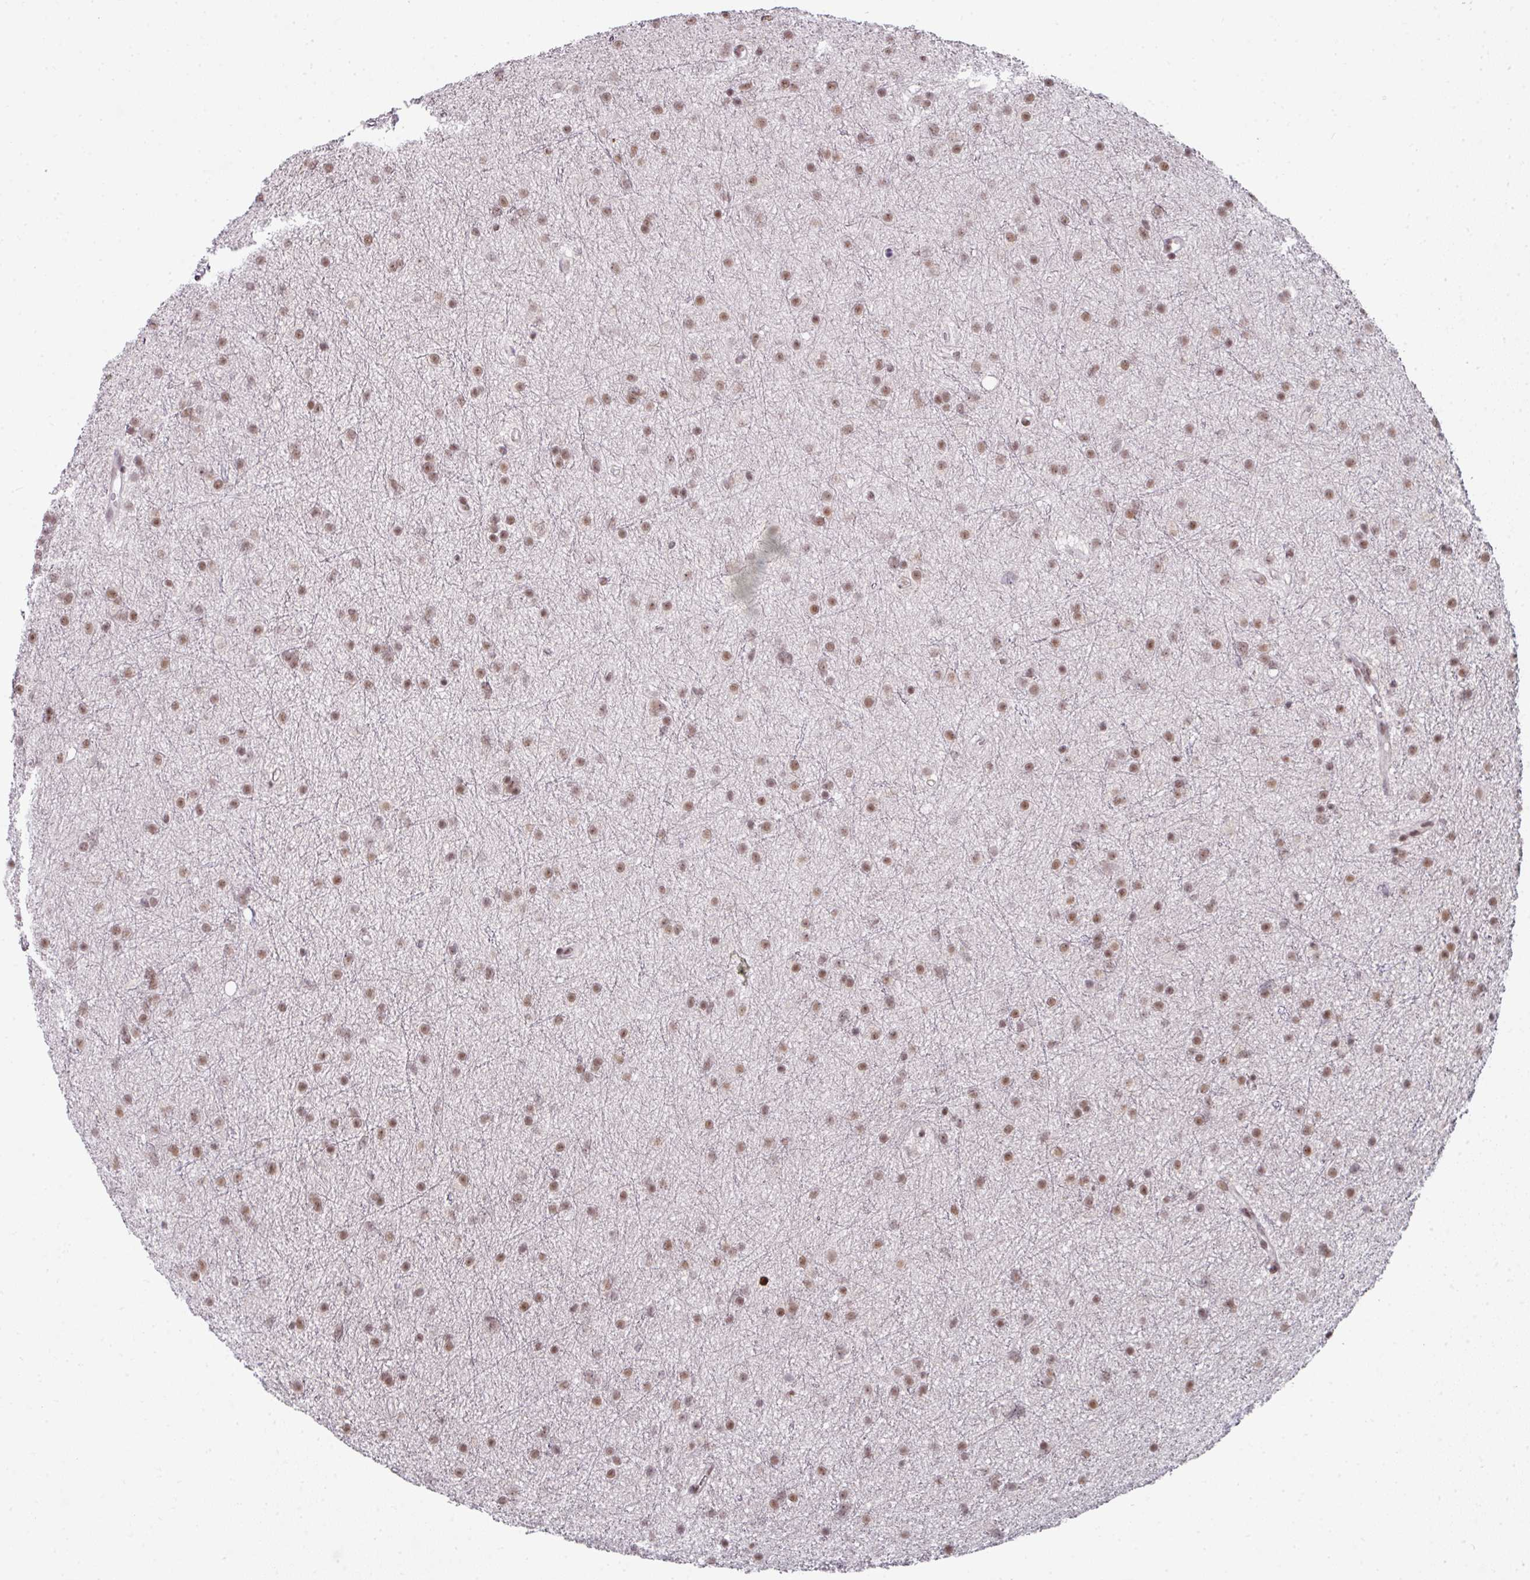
{"staining": {"intensity": "moderate", "quantity": ">75%", "location": "nuclear"}, "tissue": "glioma", "cell_type": "Tumor cells", "image_type": "cancer", "snomed": [{"axis": "morphology", "description": "Glioma, malignant, Low grade"}, {"axis": "topography", "description": "Cerebral cortex"}], "caption": "Low-grade glioma (malignant) stained with a brown dye displays moderate nuclear positive staining in about >75% of tumor cells.", "gene": "NFYA", "patient": {"sex": "female", "age": 39}}